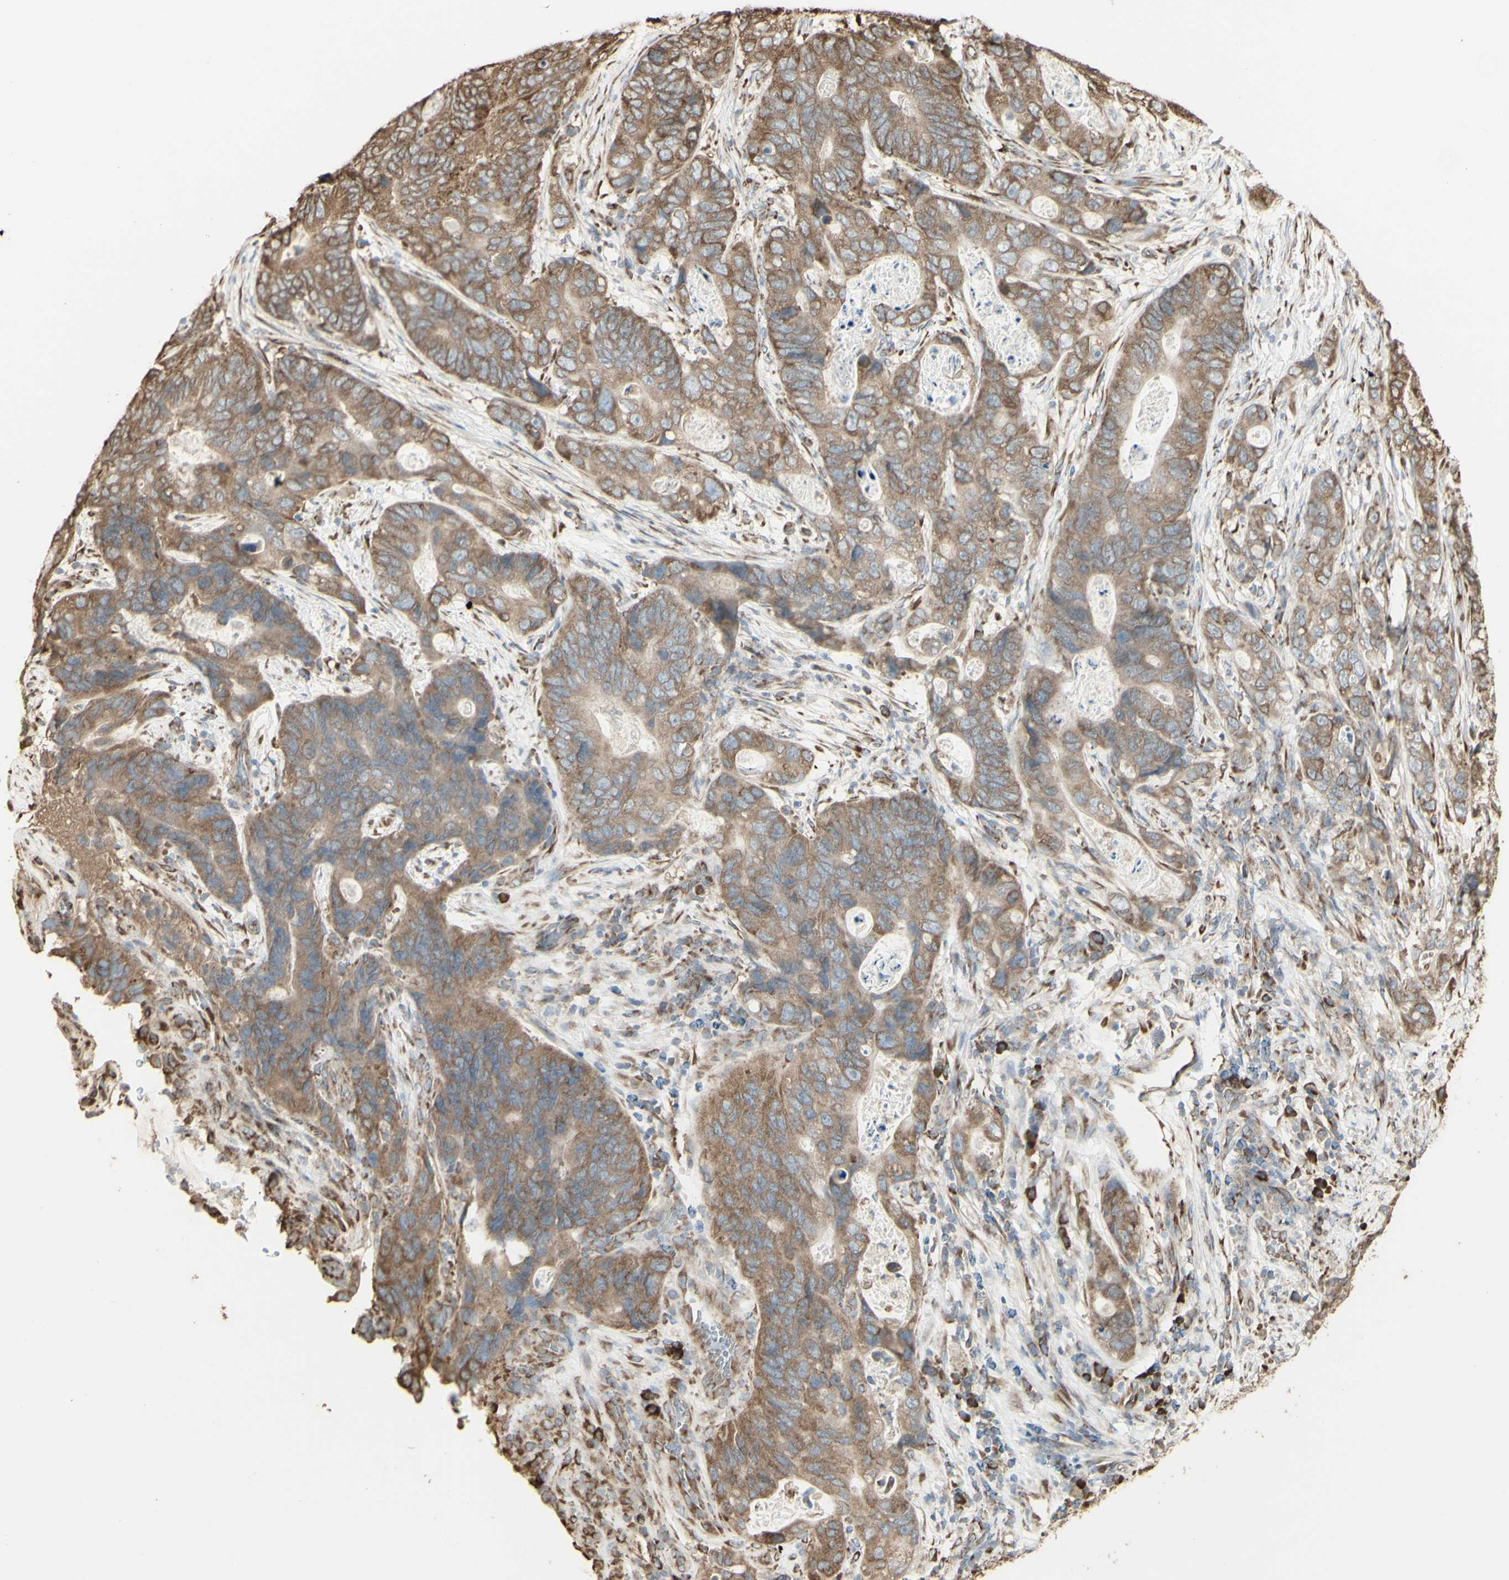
{"staining": {"intensity": "moderate", "quantity": ">75%", "location": "cytoplasmic/membranous"}, "tissue": "stomach cancer", "cell_type": "Tumor cells", "image_type": "cancer", "snomed": [{"axis": "morphology", "description": "Adenocarcinoma, NOS"}, {"axis": "topography", "description": "Stomach"}], "caption": "A brown stain highlights moderate cytoplasmic/membranous positivity of a protein in stomach adenocarcinoma tumor cells.", "gene": "EEF1B2", "patient": {"sex": "female", "age": 89}}